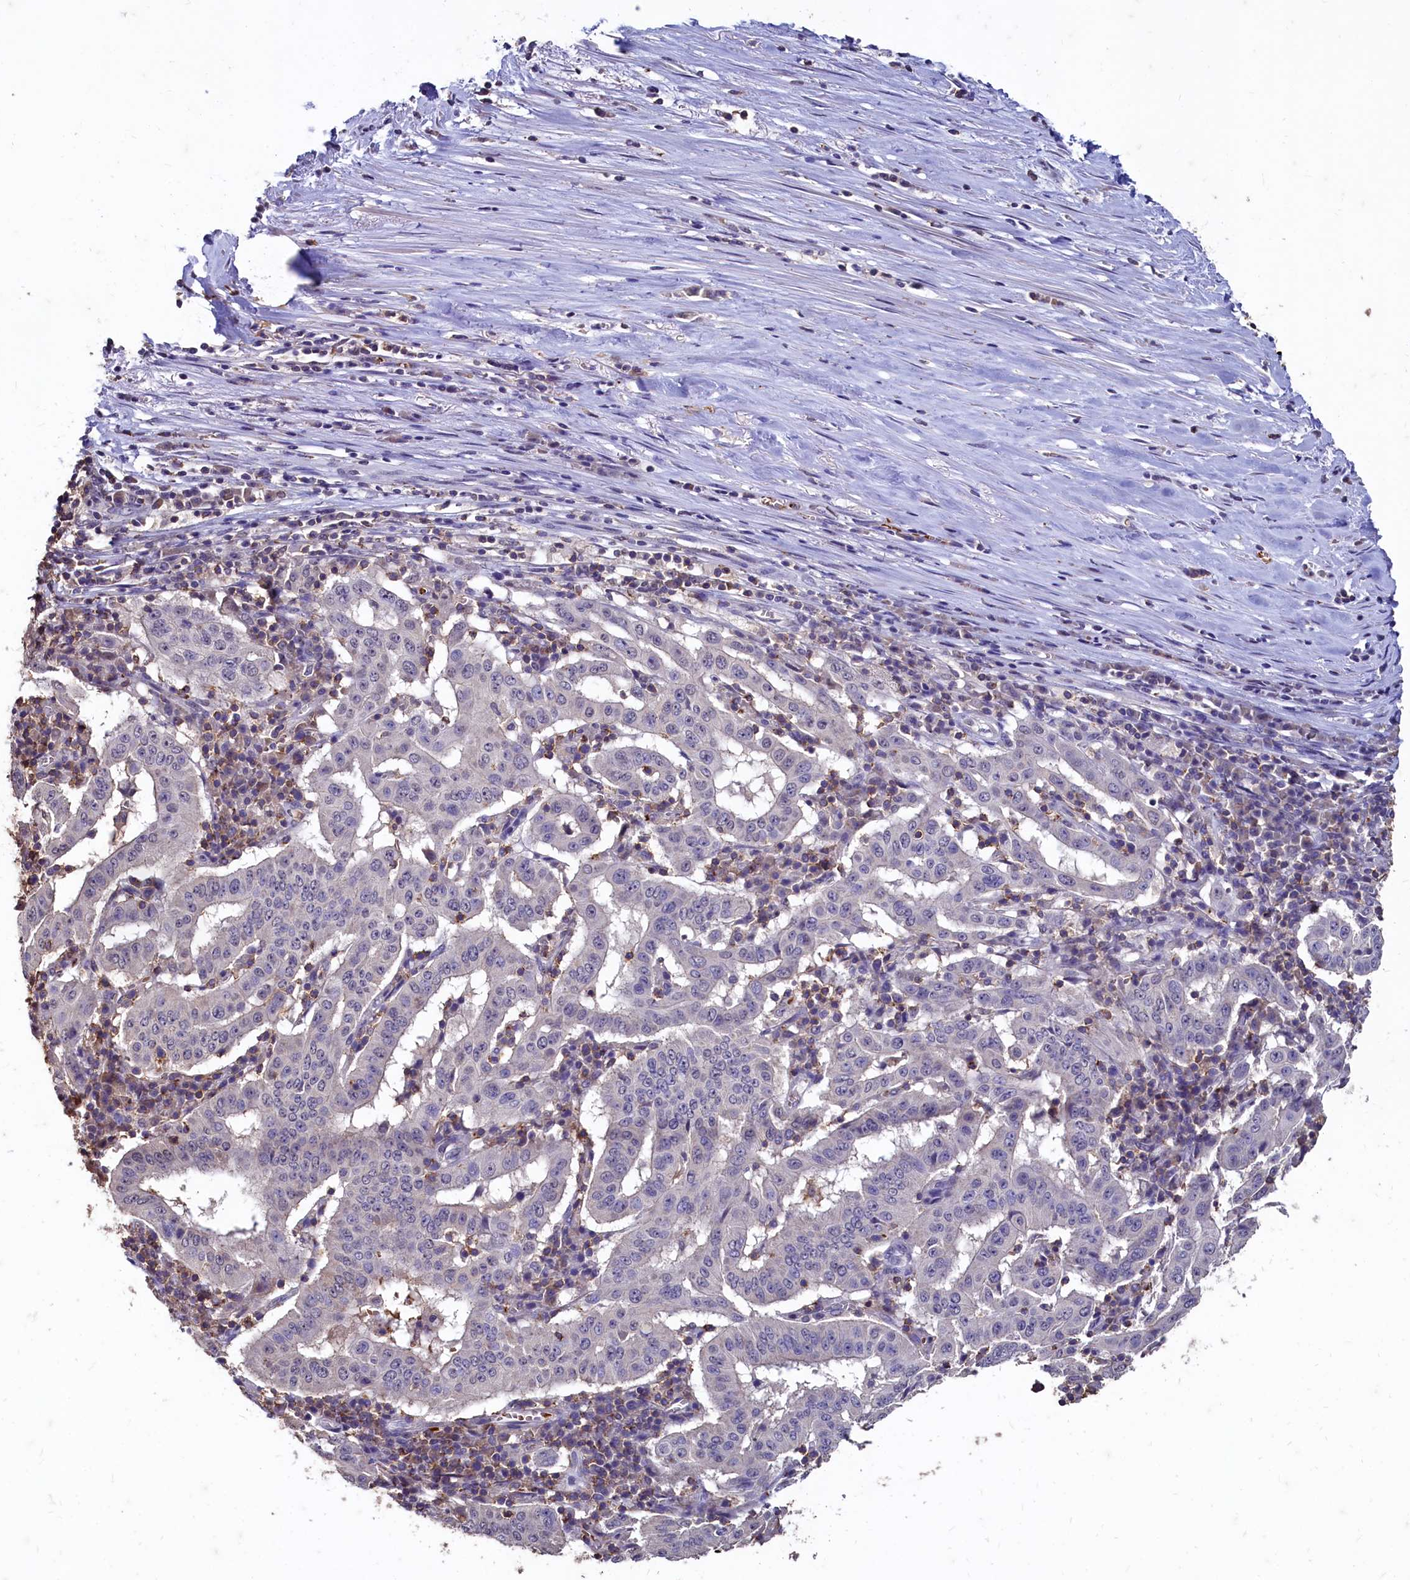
{"staining": {"intensity": "negative", "quantity": "none", "location": "none"}, "tissue": "pancreatic cancer", "cell_type": "Tumor cells", "image_type": "cancer", "snomed": [{"axis": "morphology", "description": "Adenocarcinoma, NOS"}, {"axis": "topography", "description": "Pancreas"}], "caption": "The IHC photomicrograph has no significant staining in tumor cells of adenocarcinoma (pancreatic) tissue.", "gene": "CSTPP1", "patient": {"sex": "male", "age": 63}}